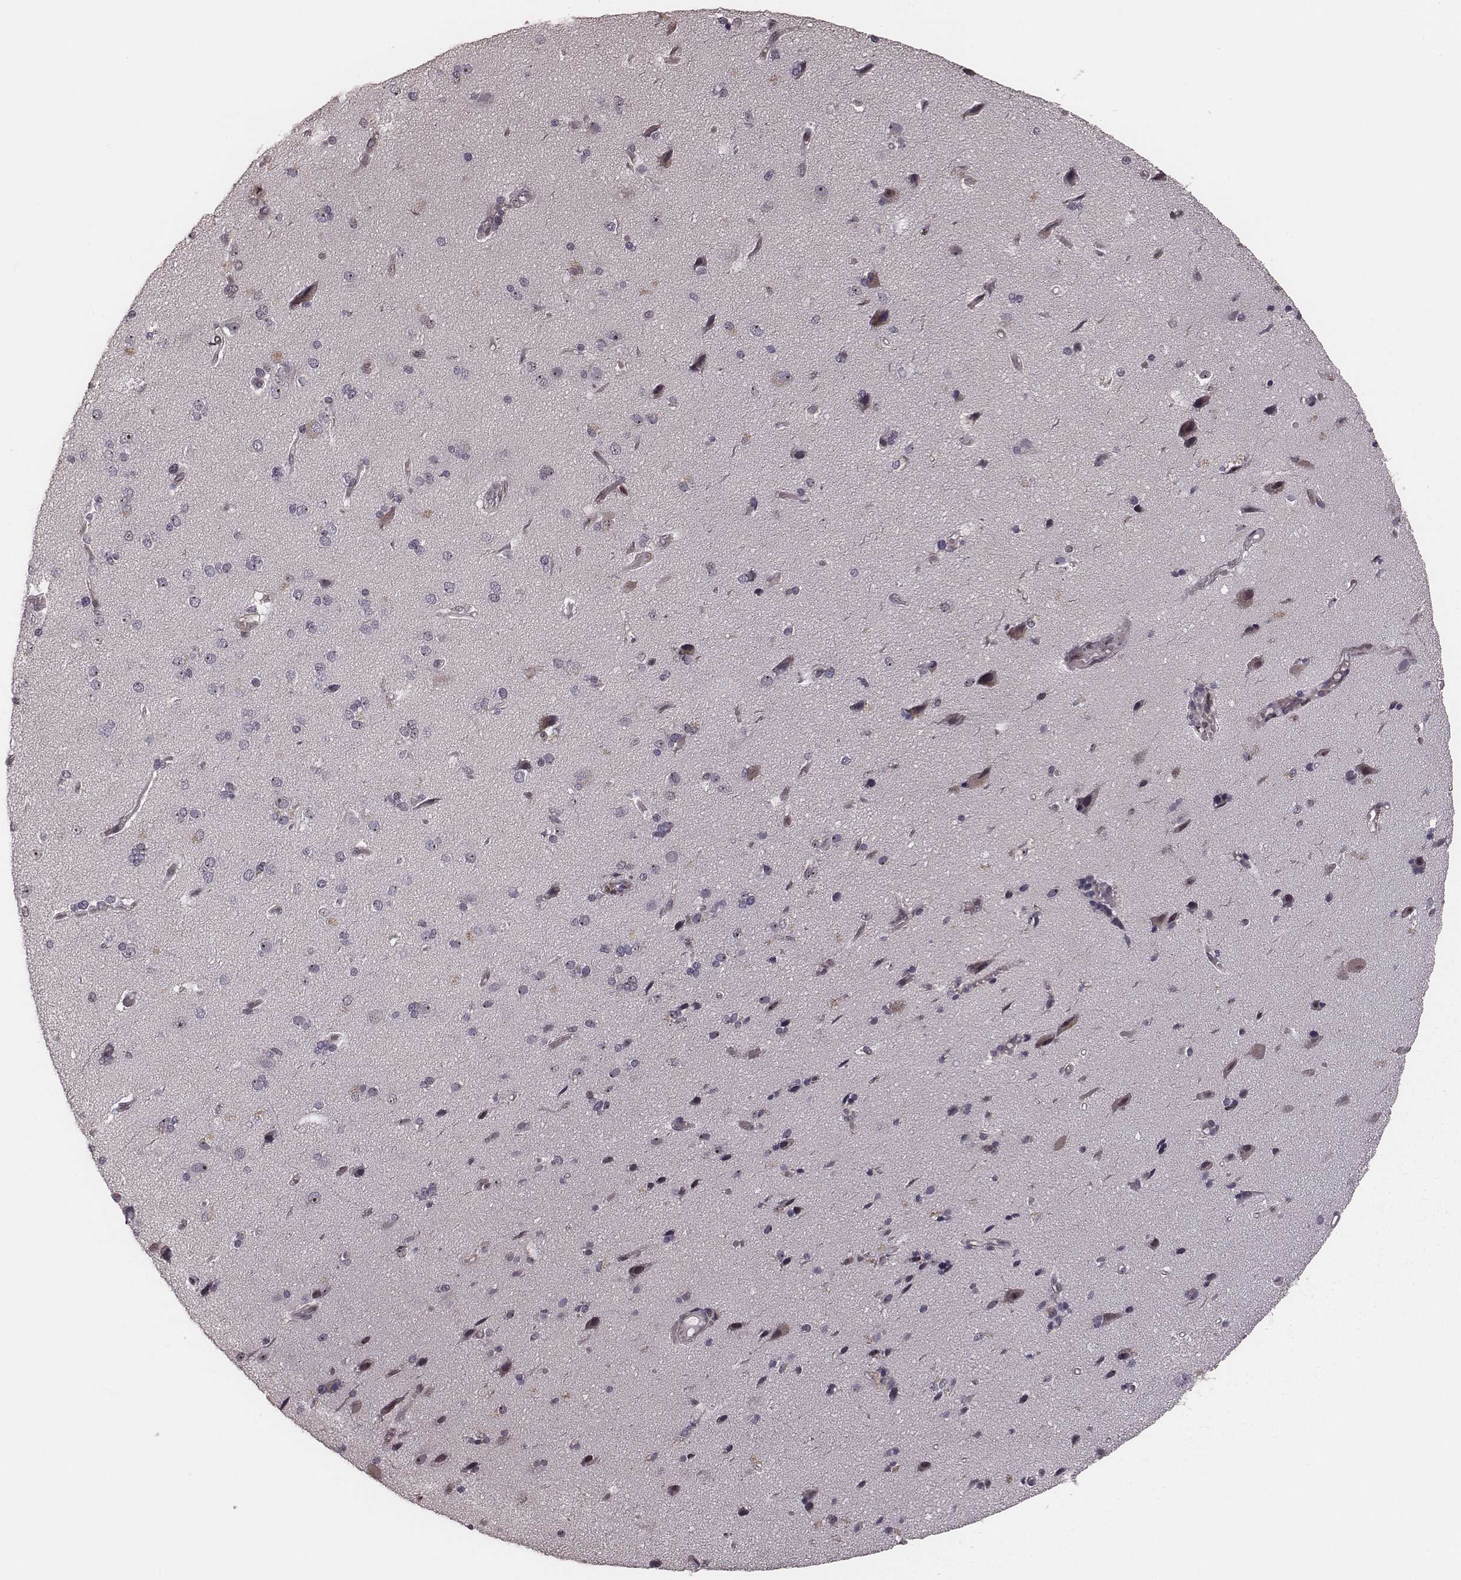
{"staining": {"intensity": "moderate", "quantity": "<25%", "location": "nuclear"}, "tissue": "cerebral cortex", "cell_type": "Endothelial cells", "image_type": "normal", "snomed": [{"axis": "morphology", "description": "Normal tissue, NOS"}, {"axis": "morphology", "description": "Glioma, malignant, High grade"}, {"axis": "topography", "description": "Cerebral cortex"}], "caption": "Benign cerebral cortex displays moderate nuclear expression in approximately <25% of endothelial cells, visualized by immunohistochemistry.", "gene": "VRK3", "patient": {"sex": "male", "age": 71}}